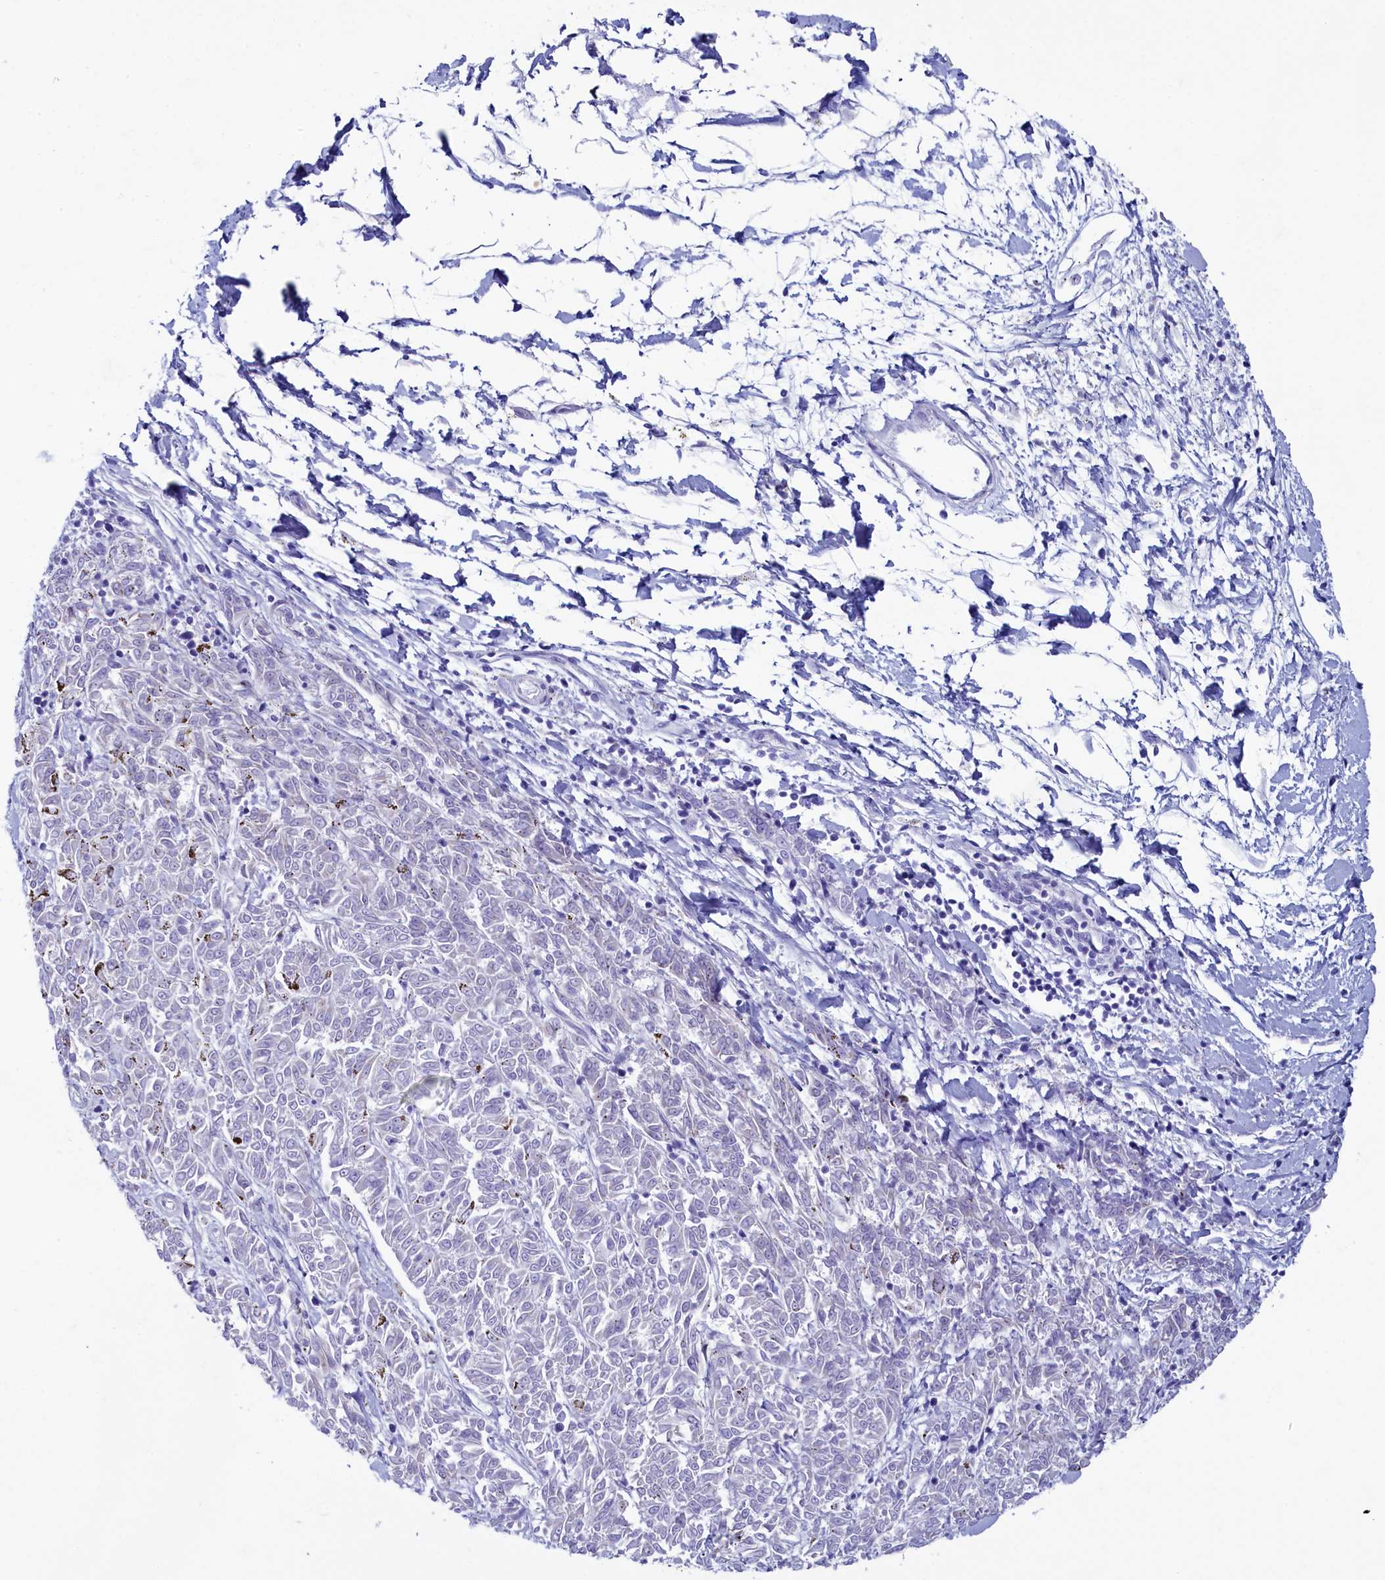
{"staining": {"intensity": "negative", "quantity": "none", "location": "none"}, "tissue": "melanoma", "cell_type": "Tumor cells", "image_type": "cancer", "snomed": [{"axis": "morphology", "description": "Malignant melanoma, NOS"}, {"axis": "topography", "description": "Skin"}], "caption": "Melanoma stained for a protein using immunohistochemistry (IHC) exhibits no staining tumor cells.", "gene": "SKA3", "patient": {"sex": "female", "age": 72}}